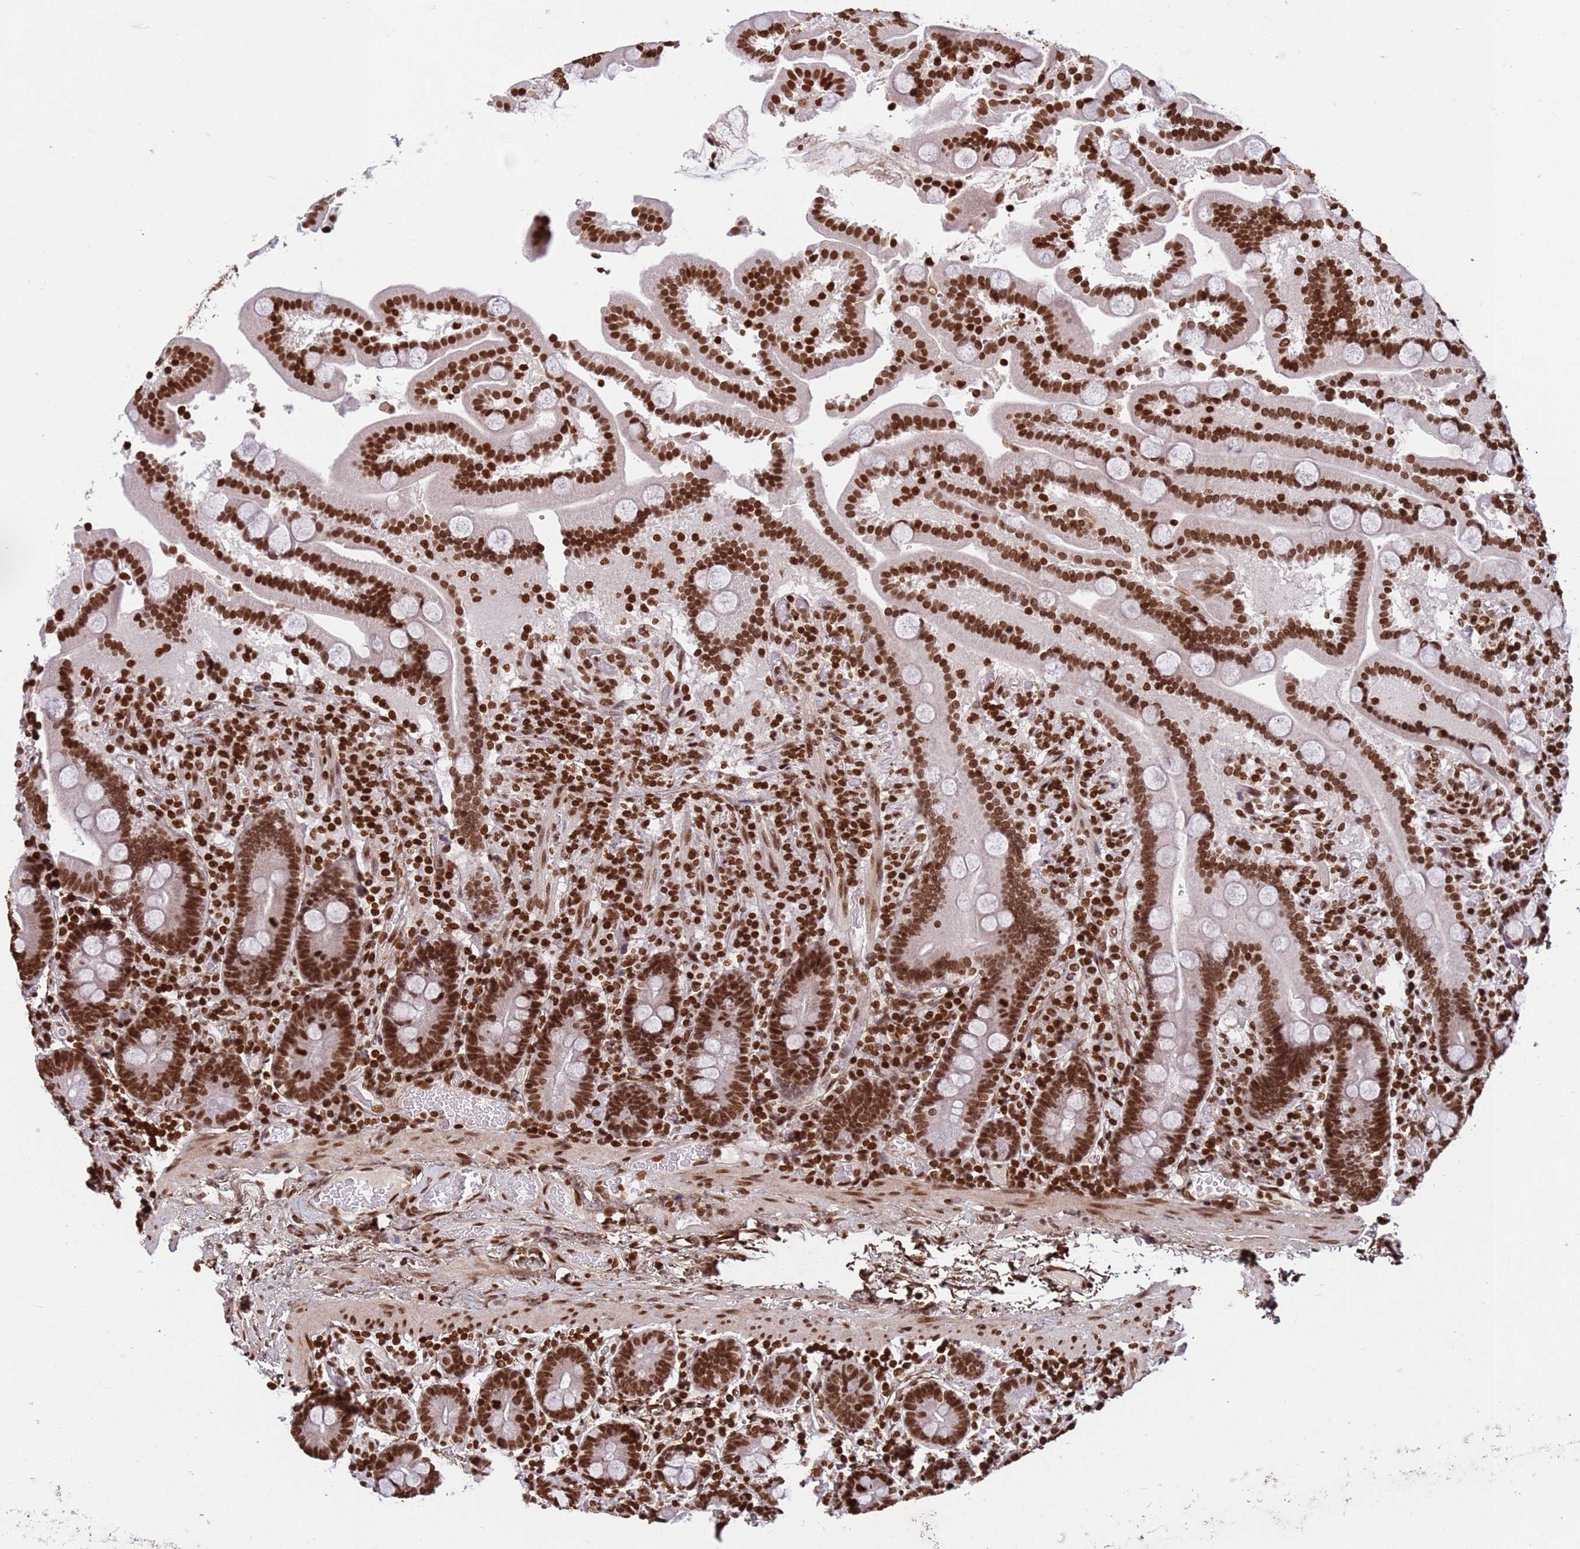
{"staining": {"intensity": "strong", "quantity": ">75%", "location": "nuclear"}, "tissue": "duodenum", "cell_type": "Glandular cells", "image_type": "normal", "snomed": [{"axis": "morphology", "description": "Normal tissue, NOS"}, {"axis": "topography", "description": "Duodenum"}], "caption": "This is a histology image of immunohistochemistry (IHC) staining of normal duodenum, which shows strong staining in the nuclear of glandular cells.", "gene": "H3", "patient": {"sex": "male", "age": 55}}